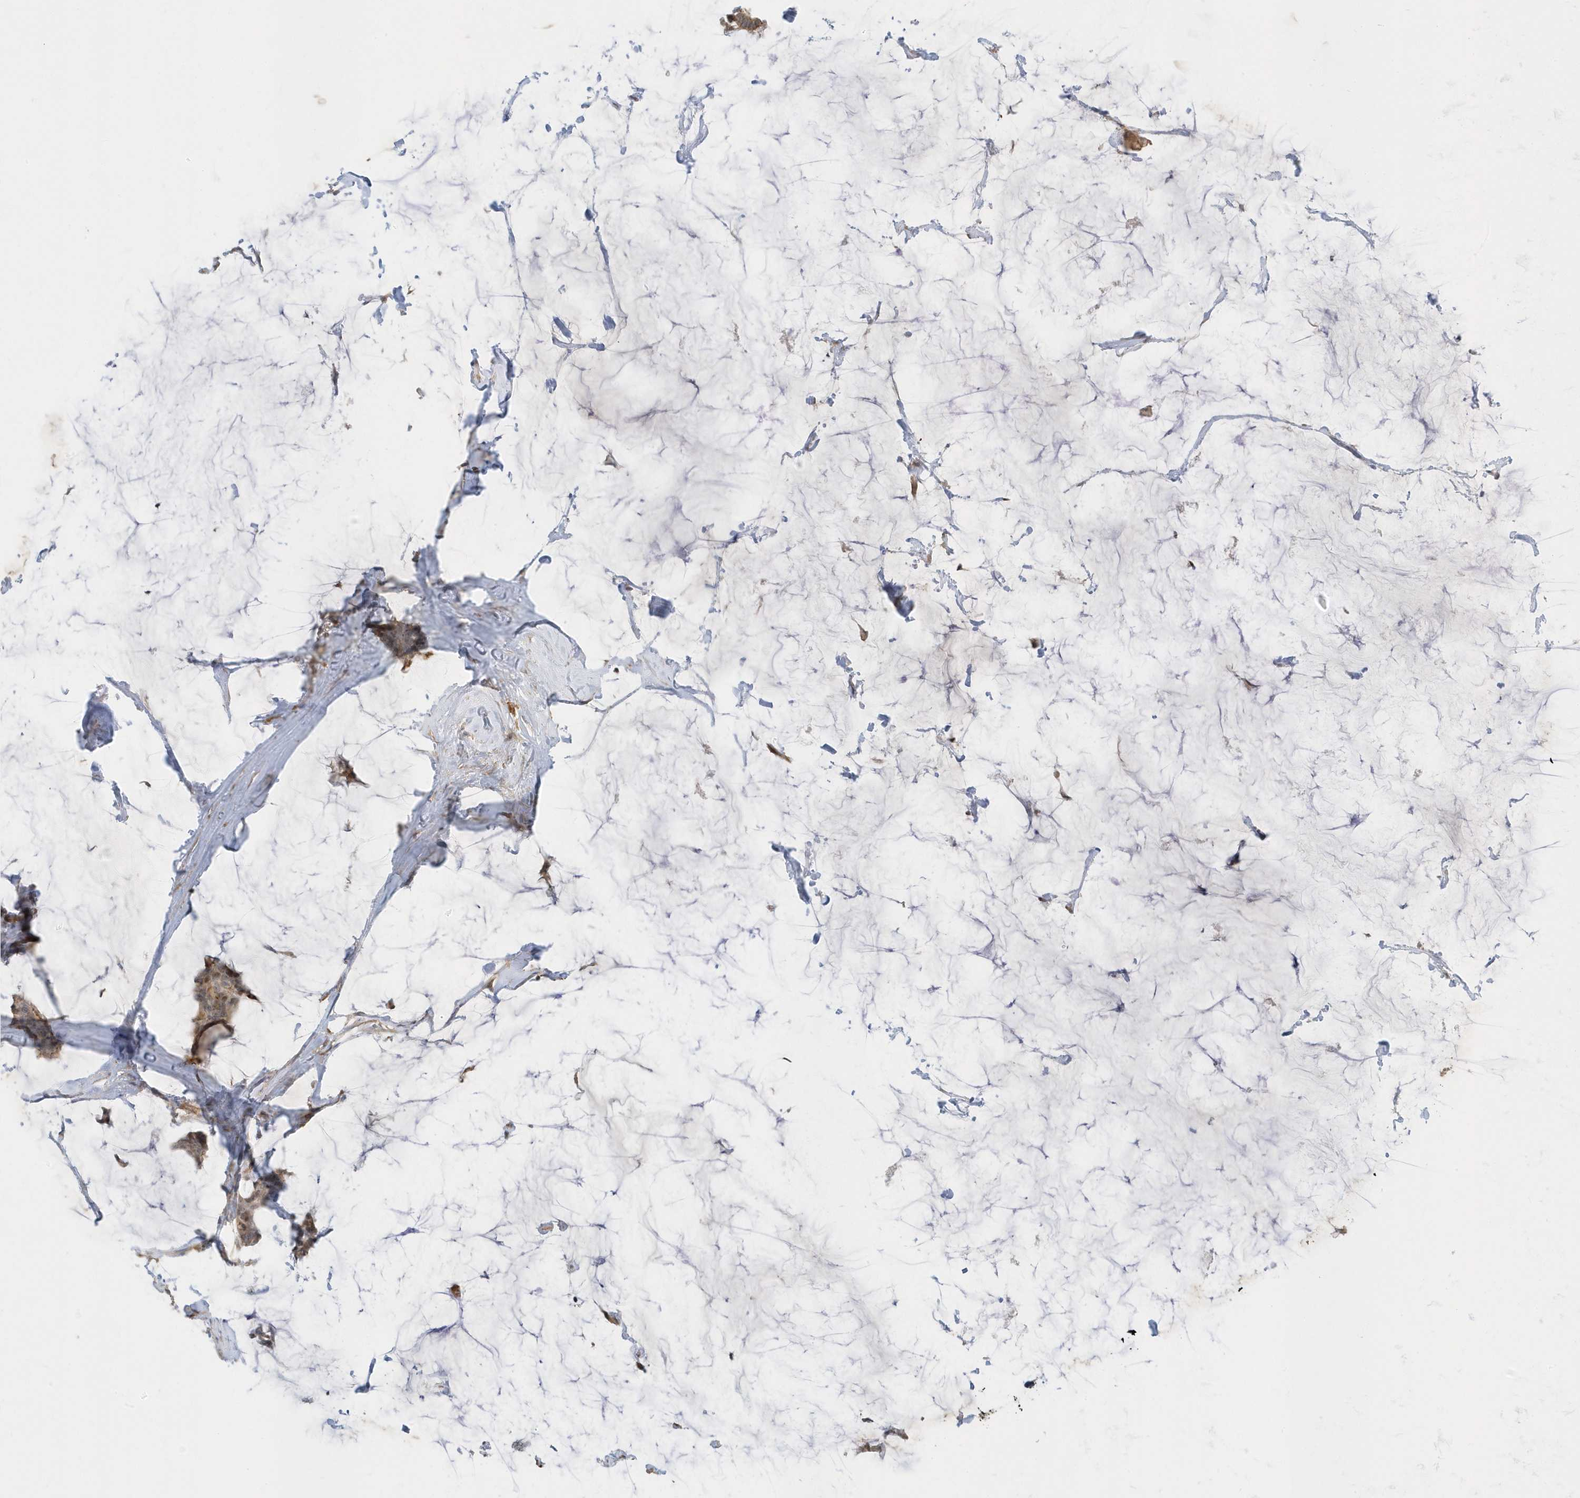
{"staining": {"intensity": "weak", "quantity": "25%-75%", "location": "cytoplasmic/membranous,nuclear"}, "tissue": "breast cancer", "cell_type": "Tumor cells", "image_type": "cancer", "snomed": [{"axis": "morphology", "description": "Duct carcinoma"}, {"axis": "topography", "description": "Breast"}], "caption": "Protein expression by immunohistochemistry (IHC) shows weak cytoplasmic/membranous and nuclear staining in about 25%-75% of tumor cells in breast cancer.", "gene": "ZBTB8A", "patient": {"sex": "female", "age": 93}}